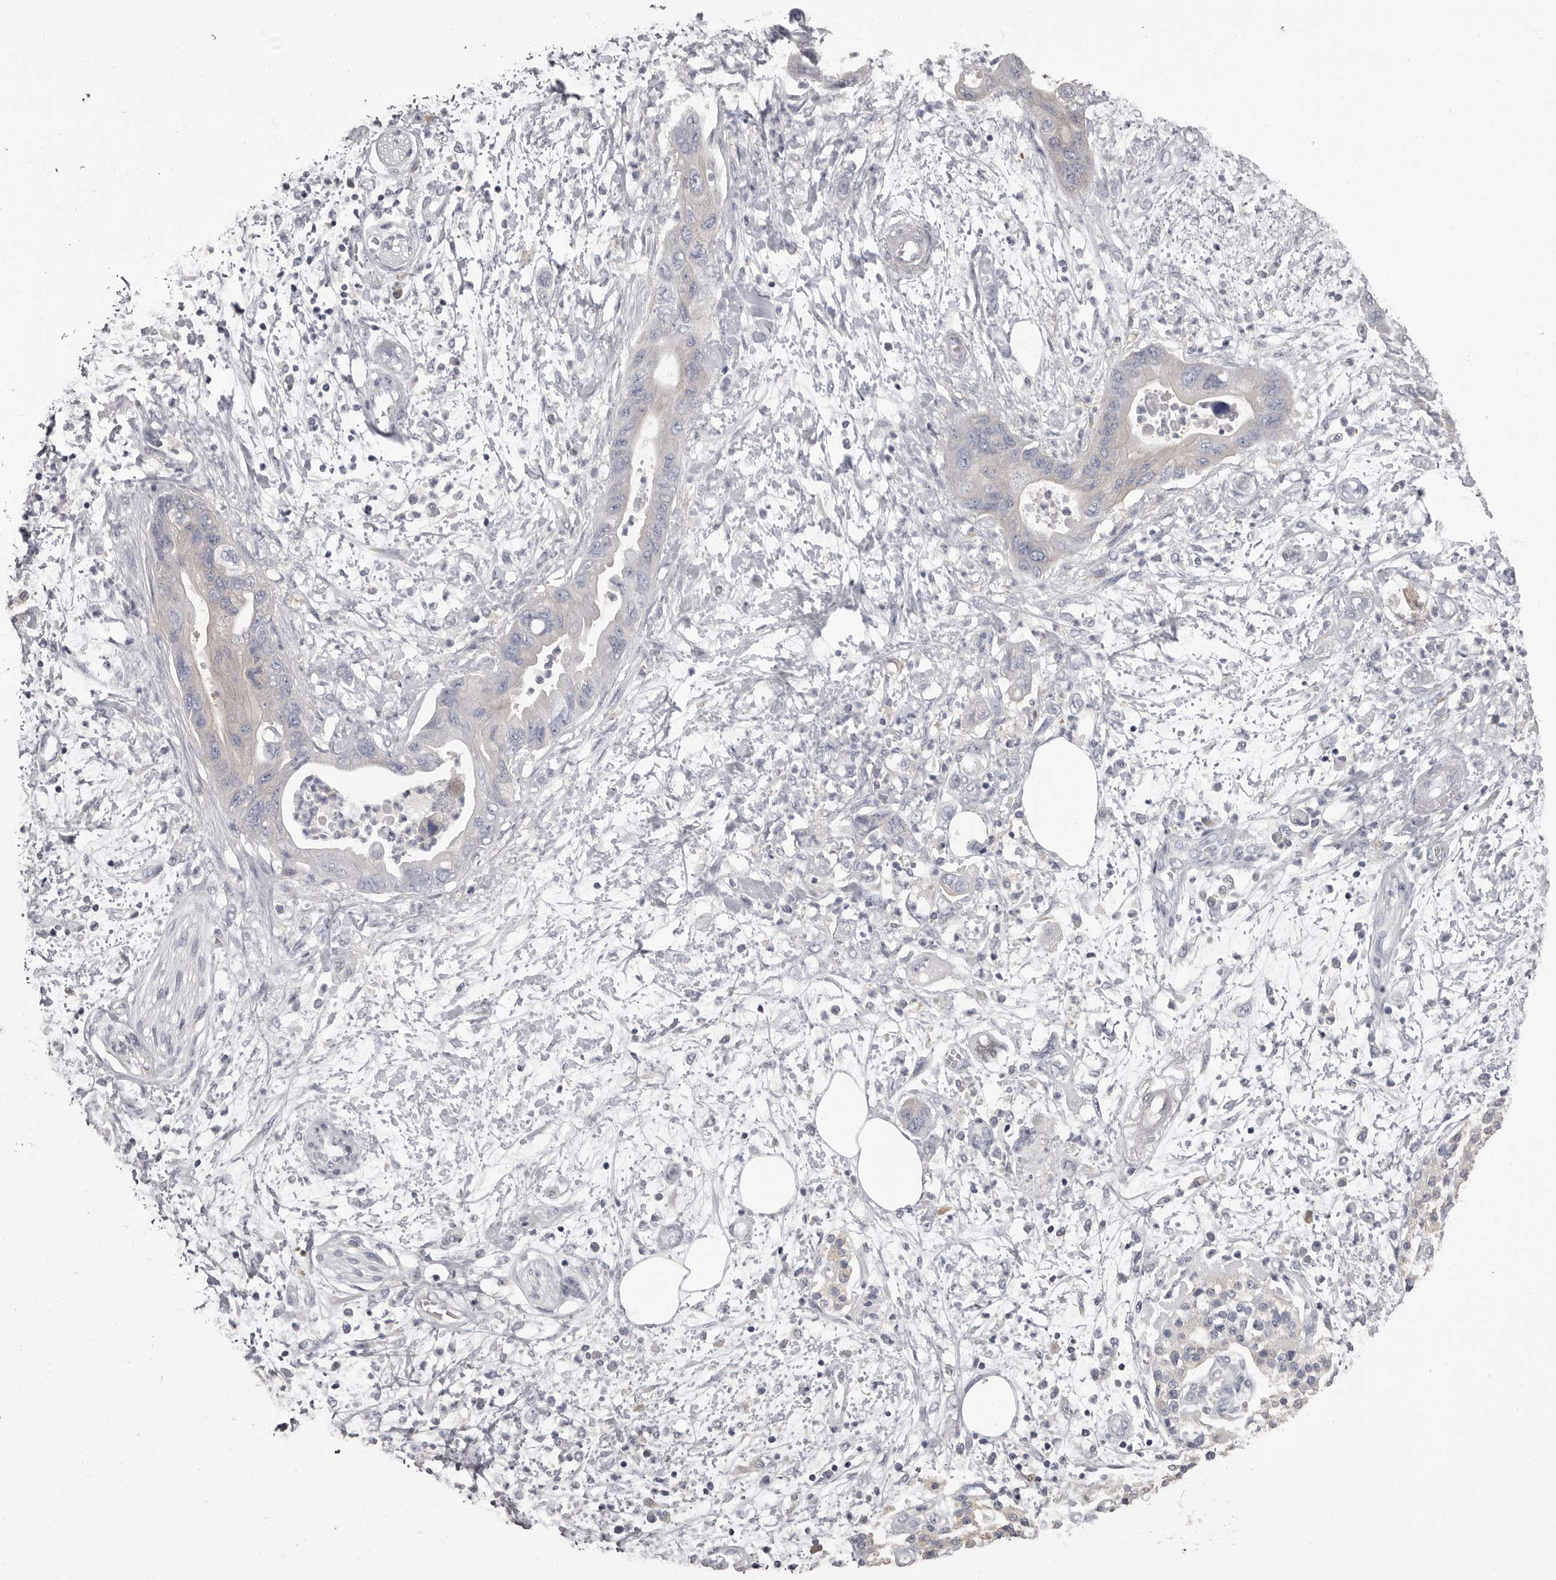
{"staining": {"intensity": "negative", "quantity": "none", "location": "none"}, "tissue": "pancreatic cancer", "cell_type": "Tumor cells", "image_type": "cancer", "snomed": [{"axis": "morphology", "description": "Adenocarcinoma, NOS"}, {"axis": "topography", "description": "Pancreas"}], "caption": "The immunohistochemistry photomicrograph has no significant positivity in tumor cells of adenocarcinoma (pancreatic) tissue.", "gene": "APEH", "patient": {"sex": "female", "age": 73}}